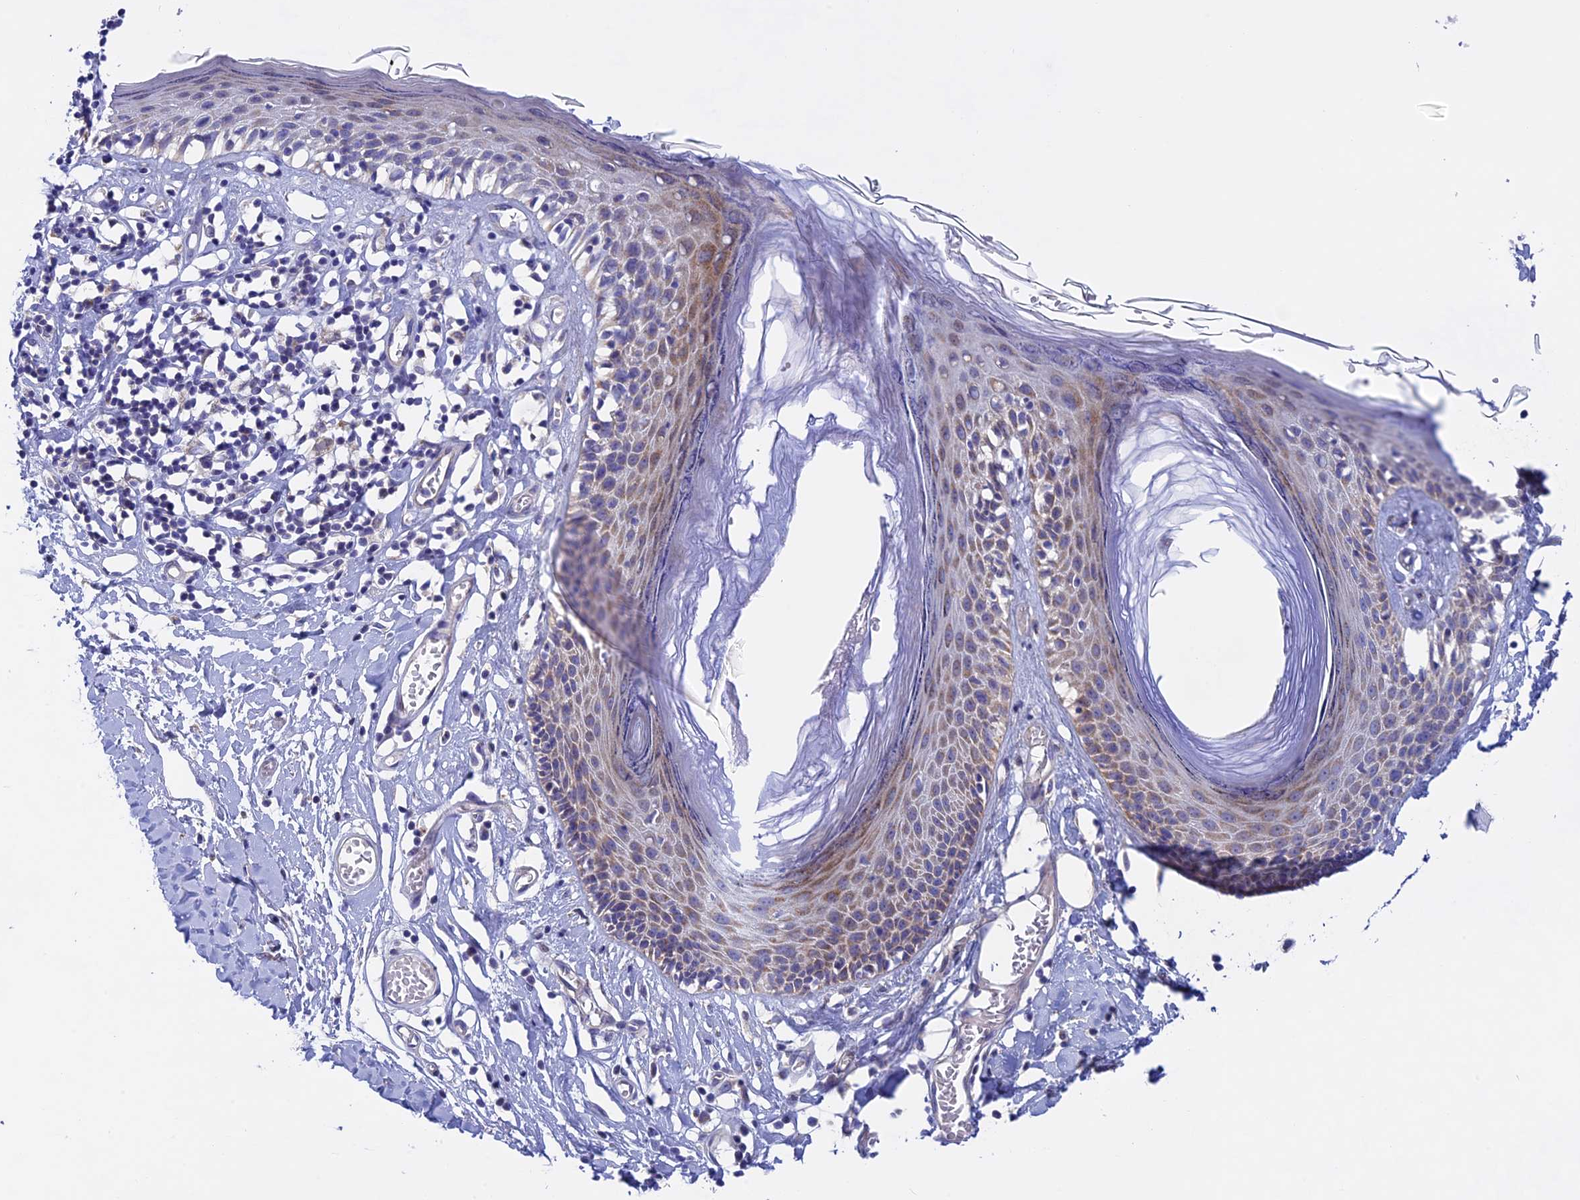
{"staining": {"intensity": "moderate", "quantity": "25%-75%", "location": "cytoplasmic/membranous"}, "tissue": "skin", "cell_type": "Epidermal cells", "image_type": "normal", "snomed": [{"axis": "morphology", "description": "Normal tissue, NOS"}, {"axis": "topography", "description": "Adipose tissue"}, {"axis": "topography", "description": "Vascular tissue"}, {"axis": "topography", "description": "Vulva"}, {"axis": "topography", "description": "Peripheral nerve tissue"}], "caption": "Immunohistochemistry (IHC) of normal human skin exhibits medium levels of moderate cytoplasmic/membranous expression in approximately 25%-75% of epidermal cells. (Brightfield microscopy of DAB IHC at high magnification).", "gene": "ETFDH", "patient": {"sex": "female", "age": 86}}